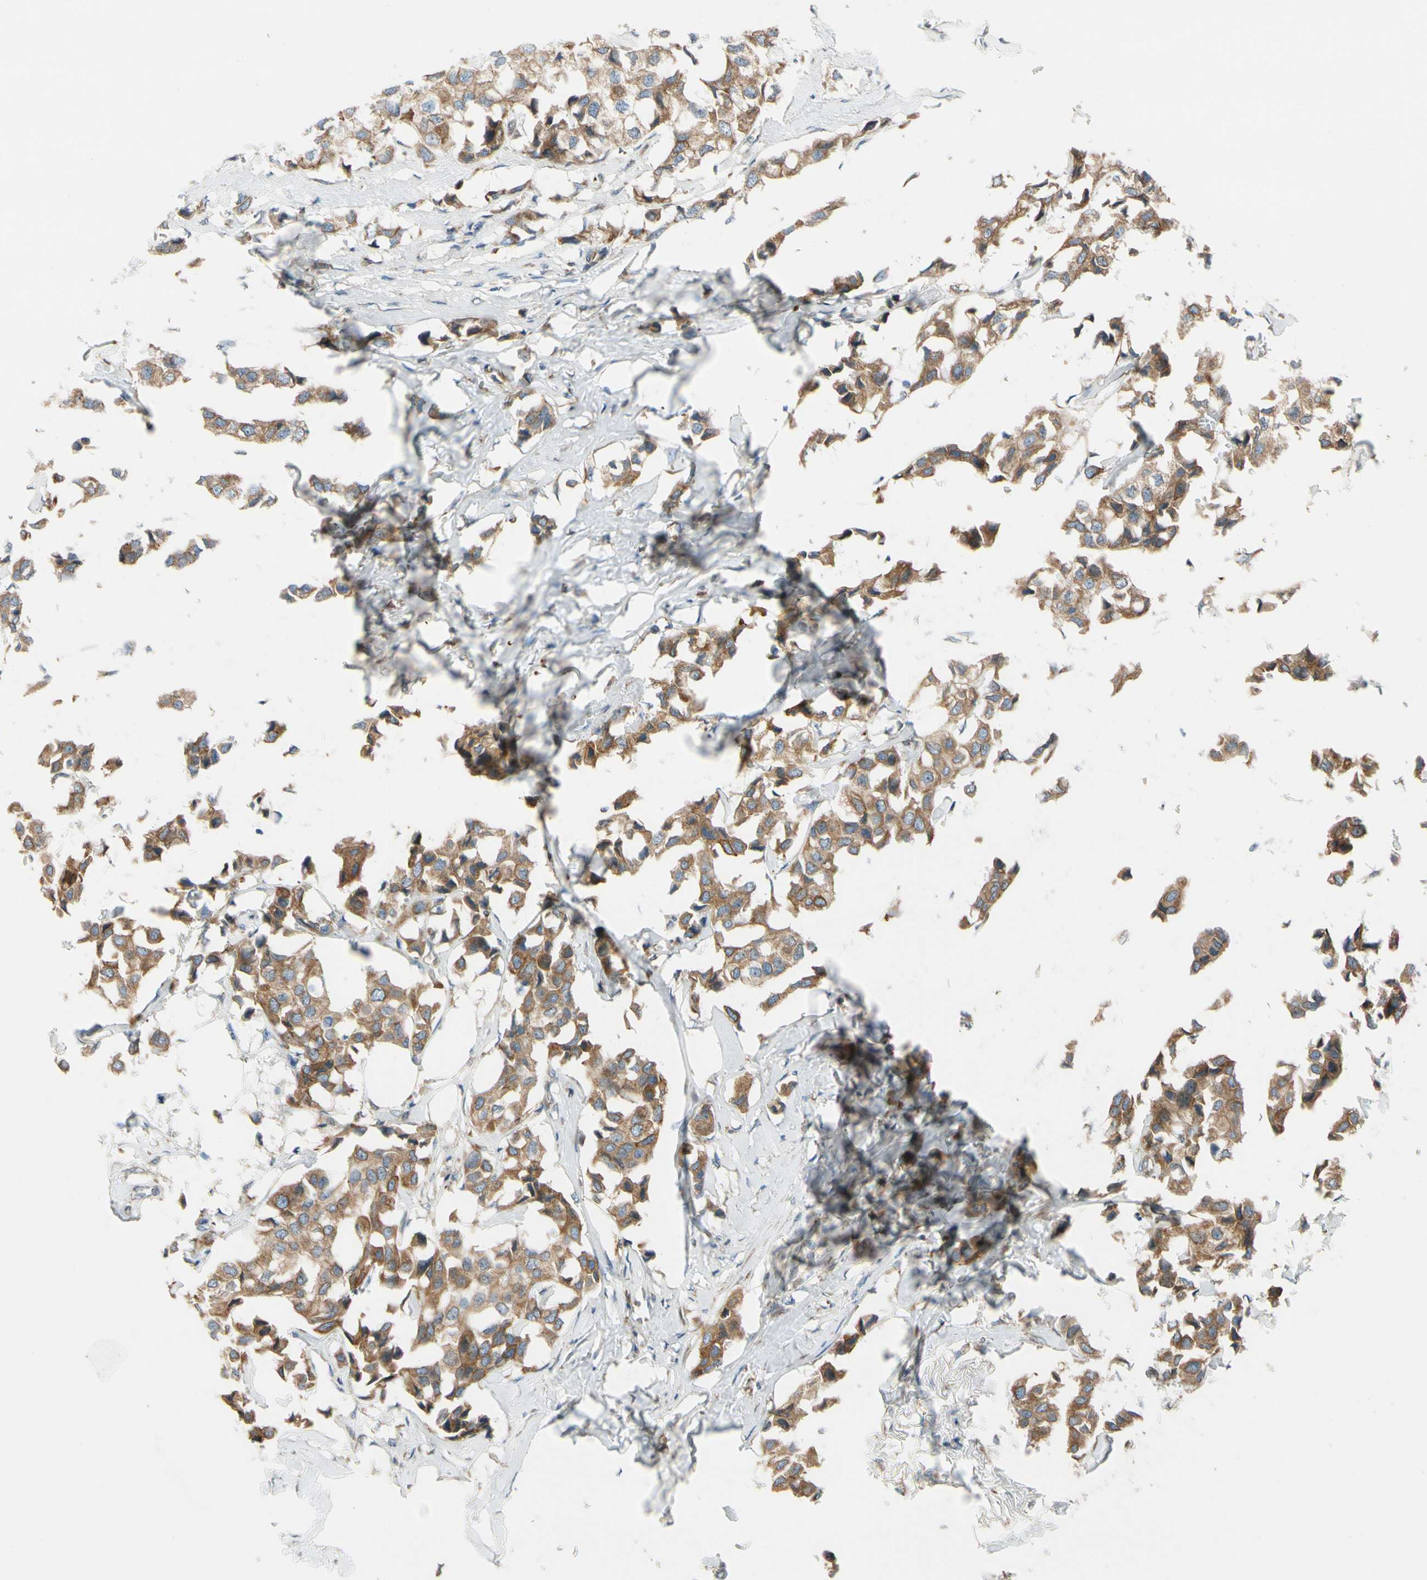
{"staining": {"intensity": "moderate", "quantity": ">75%", "location": "cytoplasmic/membranous"}, "tissue": "breast cancer", "cell_type": "Tumor cells", "image_type": "cancer", "snomed": [{"axis": "morphology", "description": "Duct carcinoma"}, {"axis": "topography", "description": "Breast"}], "caption": "Protein expression analysis of human intraductal carcinoma (breast) reveals moderate cytoplasmic/membranous staining in approximately >75% of tumor cells.", "gene": "CLCC1", "patient": {"sex": "female", "age": 80}}